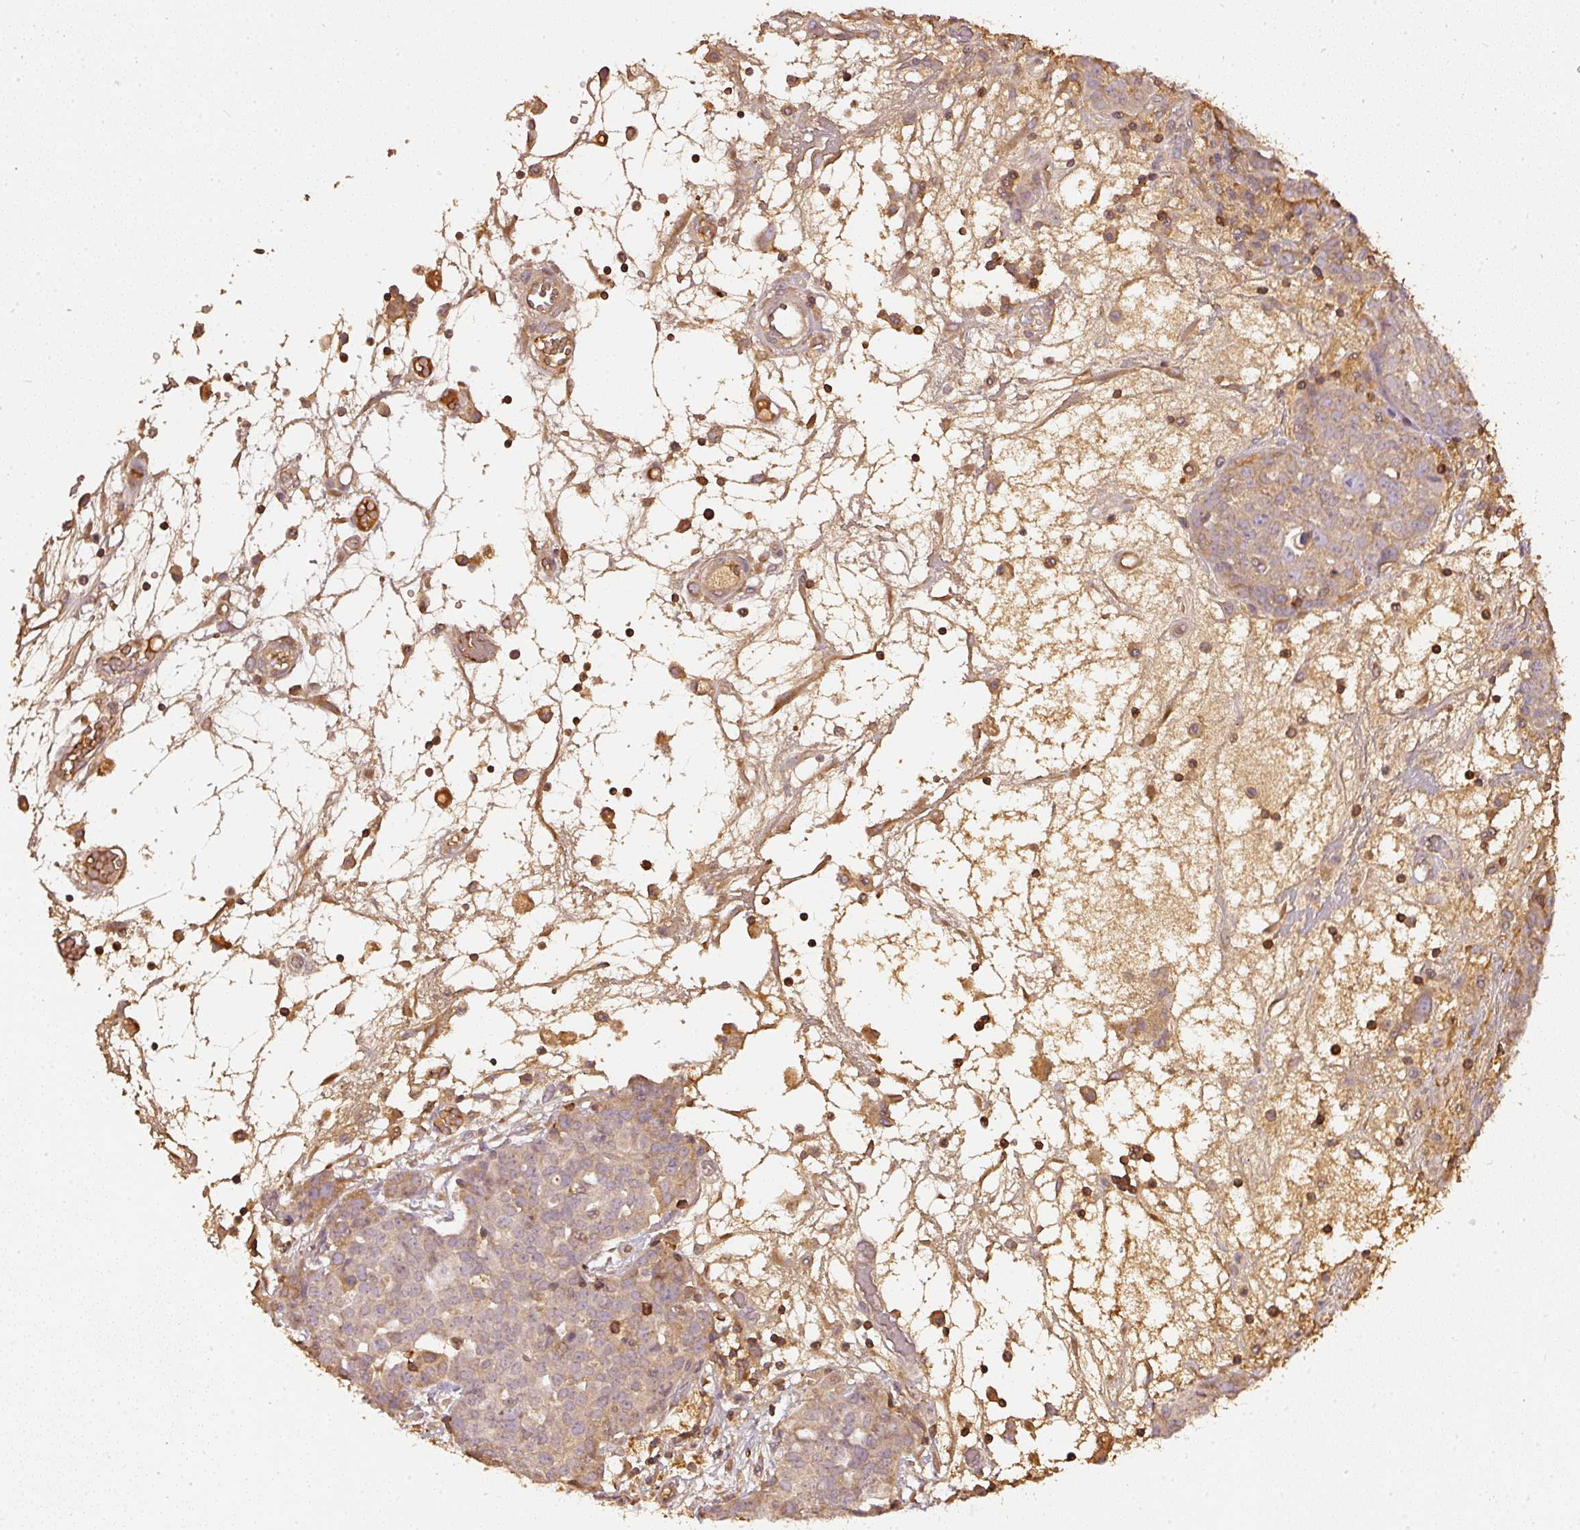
{"staining": {"intensity": "weak", "quantity": "25%-75%", "location": "cytoplasmic/membranous"}, "tissue": "ovarian cancer", "cell_type": "Tumor cells", "image_type": "cancer", "snomed": [{"axis": "morphology", "description": "Cystadenocarcinoma, serous, NOS"}, {"axis": "topography", "description": "Soft tissue"}, {"axis": "topography", "description": "Ovary"}], "caption": "Immunohistochemical staining of human serous cystadenocarcinoma (ovarian) reveals low levels of weak cytoplasmic/membranous expression in about 25%-75% of tumor cells.", "gene": "EVL", "patient": {"sex": "female", "age": 57}}